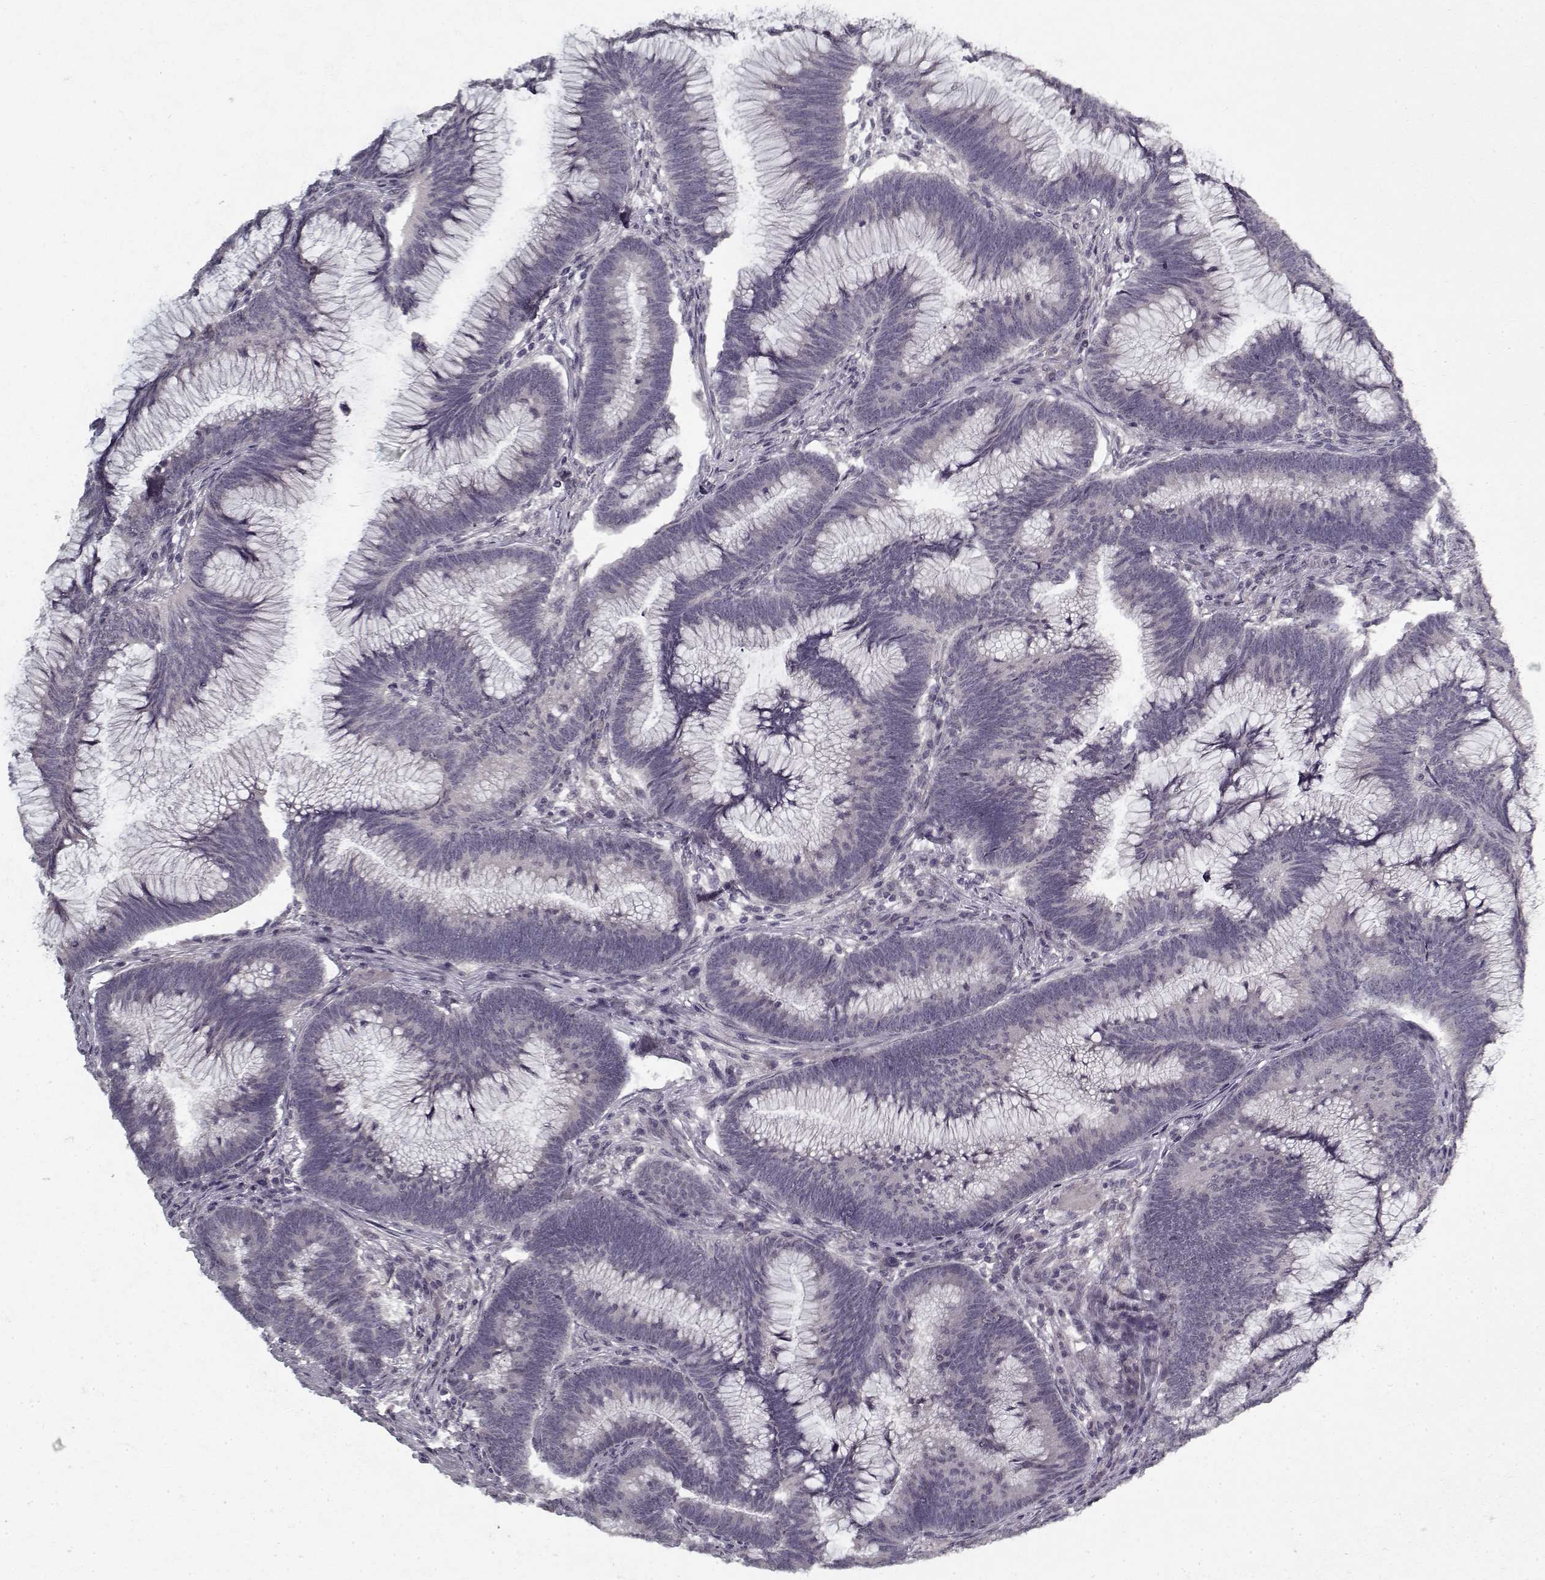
{"staining": {"intensity": "negative", "quantity": "none", "location": "none"}, "tissue": "colorectal cancer", "cell_type": "Tumor cells", "image_type": "cancer", "snomed": [{"axis": "morphology", "description": "Adenocarcinoma, NOS"}, {"axis": "topography", "description": "Colon"}], "caption": "This is a photomicrograph of immunohistochemistry (IHC) staining of colorectal adenocarcinoma, which shows no staining in tumor cells. Nuclei are stained in blue.", "gene": "LAMA2", "patient": {"sex": "female", "age": 78}}